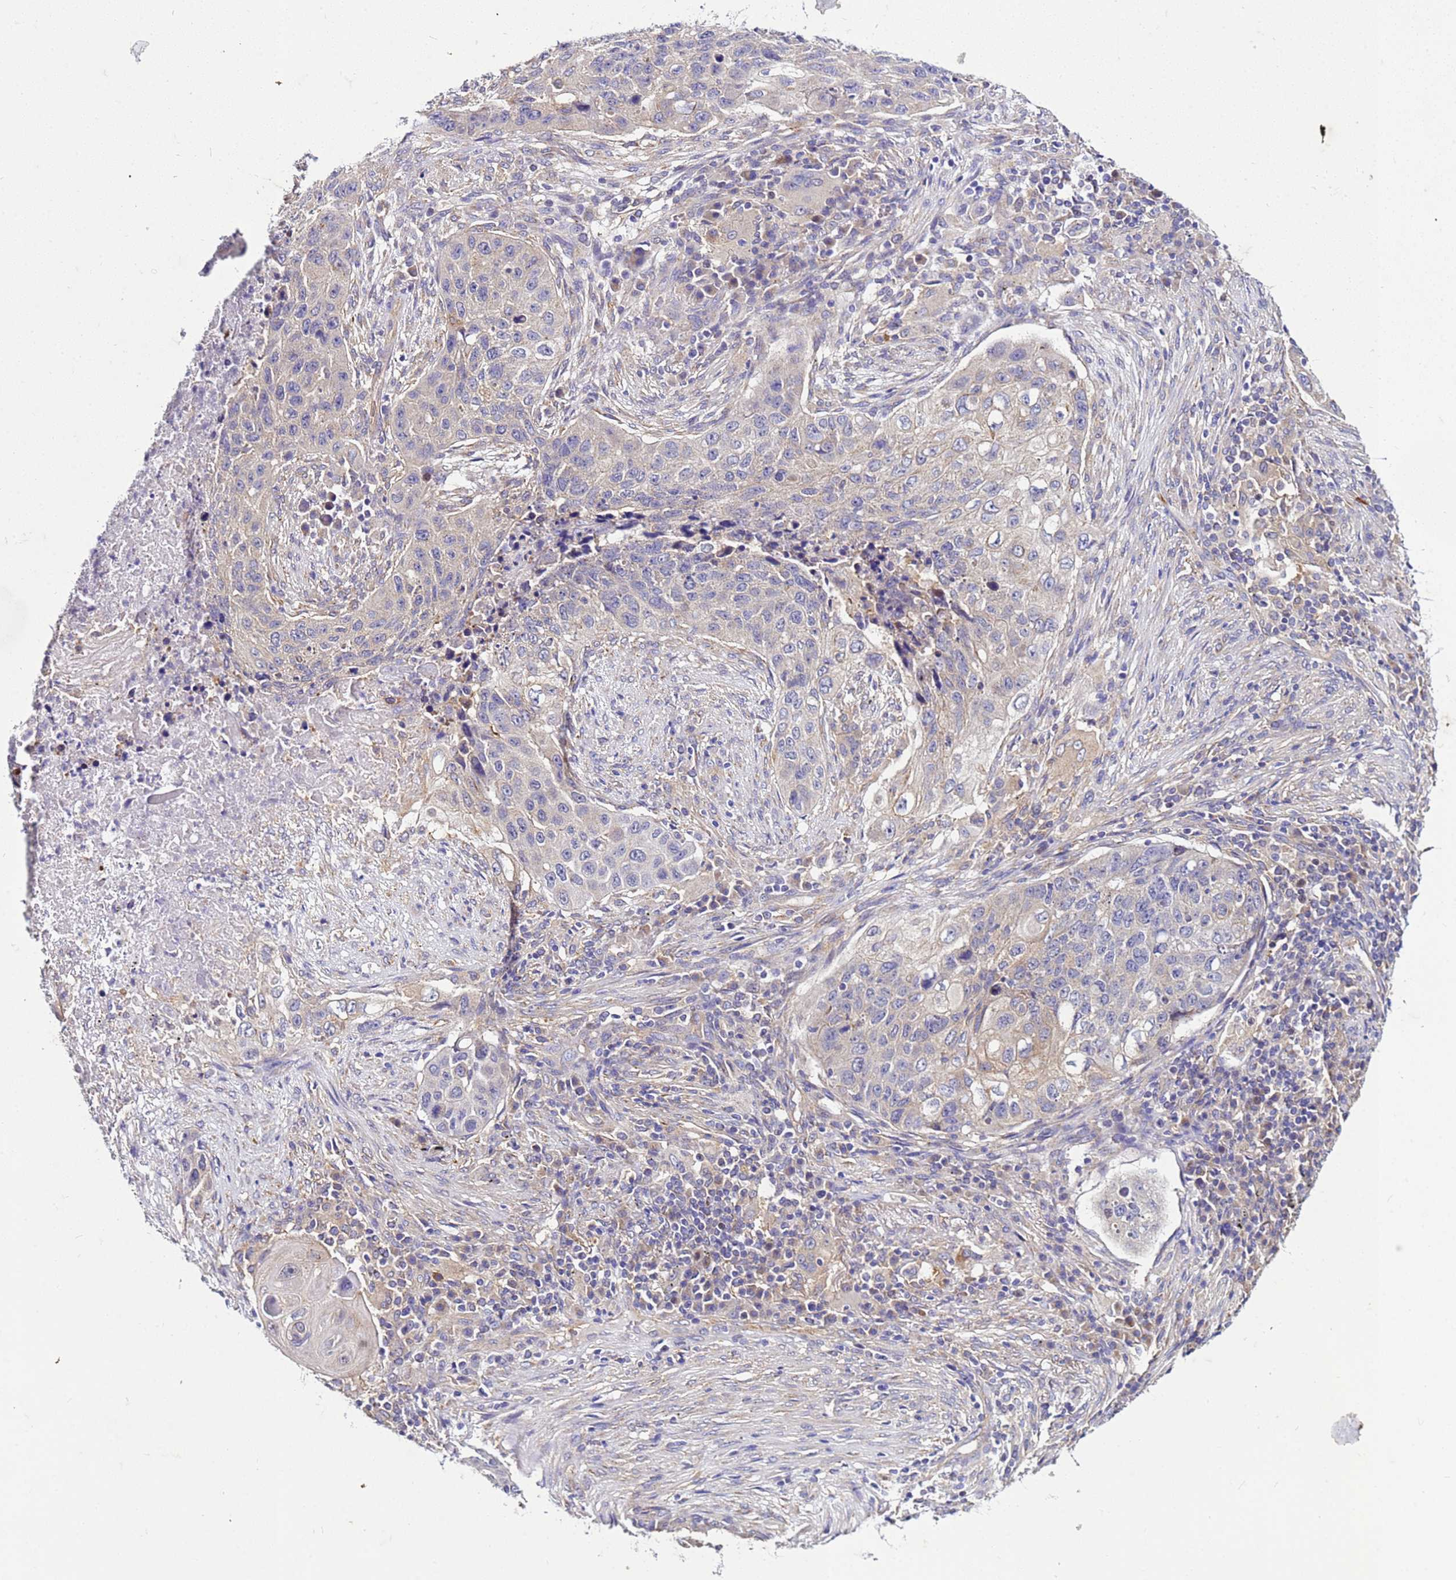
{"staining": {"intensity": "negative", "quantity": "none", "location": "none"}, "tissue": "lung cancer", "cell_type": "Tumor cells", "image_type": "cancer", "snomed": [{"axis": "morphology", "description": "Squamous cell carcinoma, NOS"}, {"axis": "topography", "description": "Lung"}], "caption": "This is an IHC histopathology image of lung squamous cell carcinoma. There is no staining in tumor cells.", "gene": "PKD1", "patient": {"sex": "female", "age": 63}}